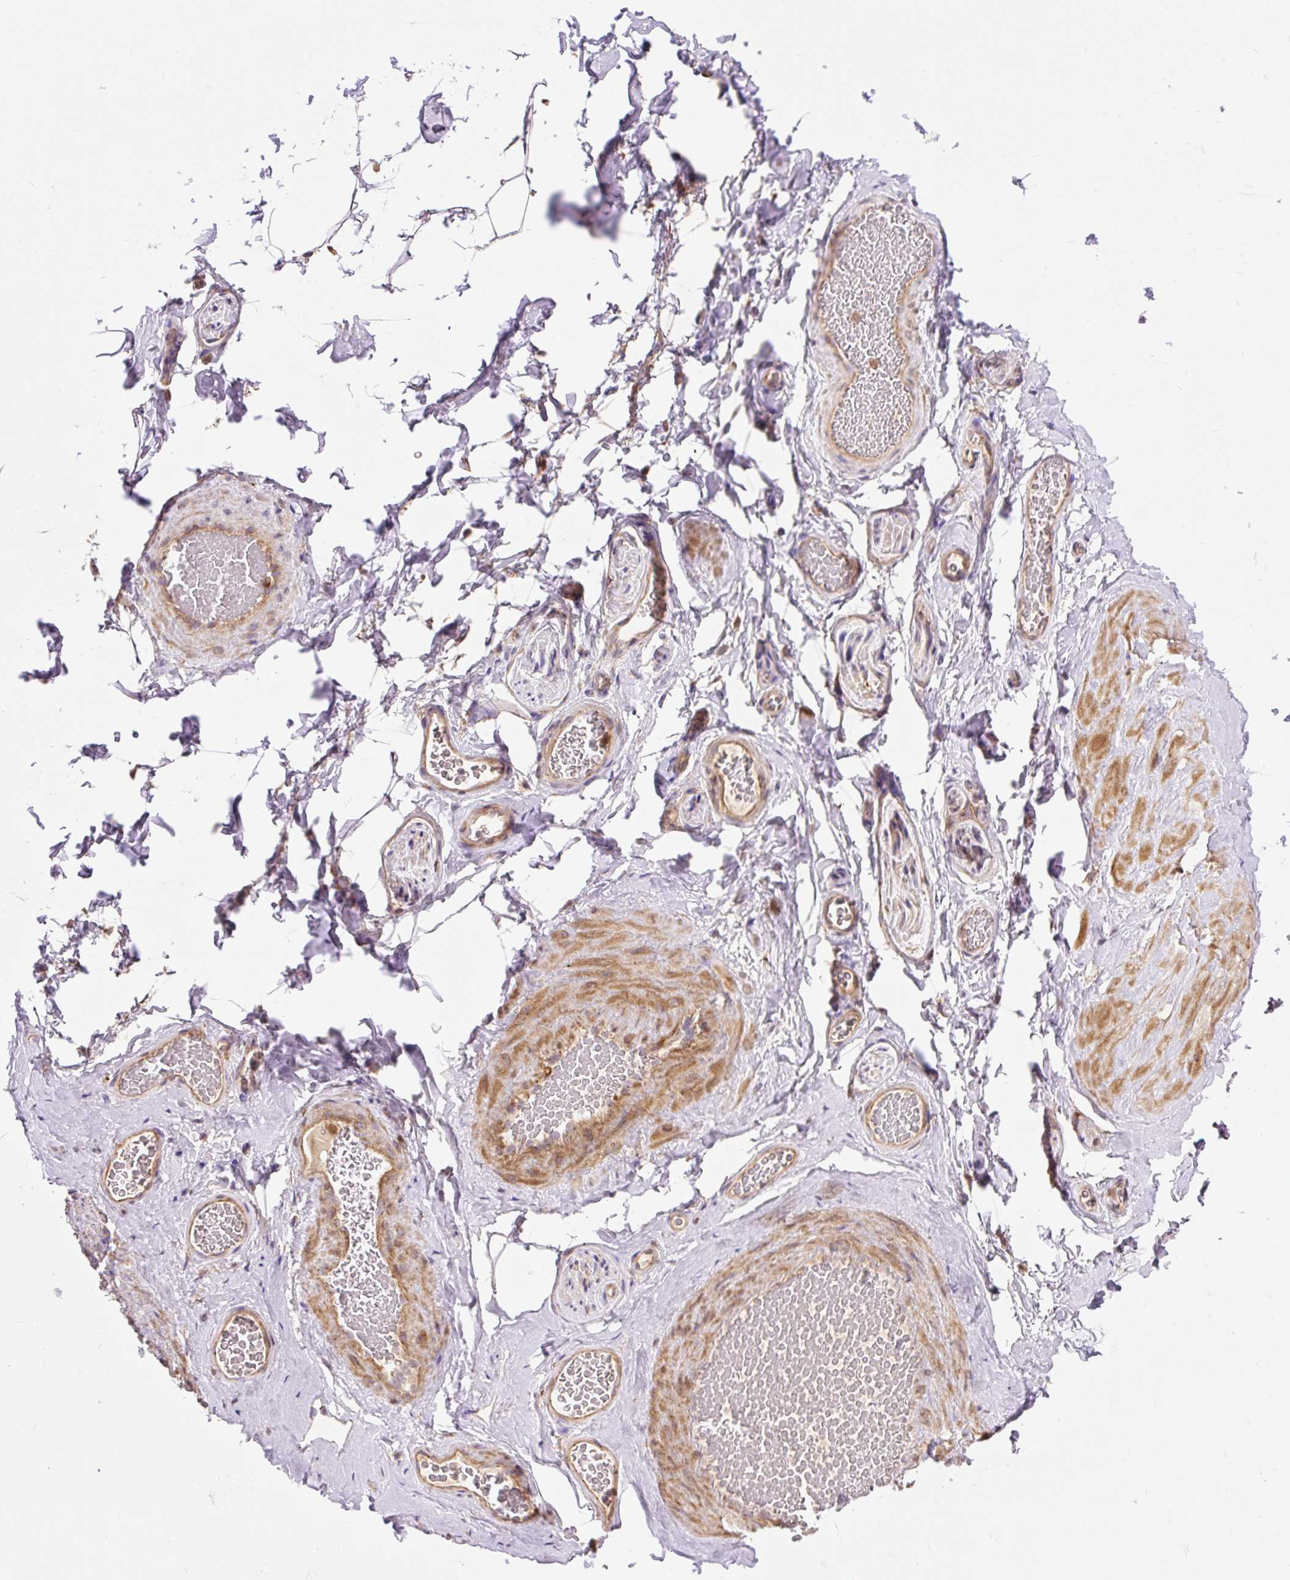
{"staining": {"intensity": "negative", "quantity": "none", "location": "none"}, "tissue": "adipose tissue", "cell_type": "Adipocytes", "image_type": "normal", "snomed": [{"axis": "morphology", "description": "Normal tissue, NOS"}, {"axis": "topography", "description": "Vascular tissue"}, {"axis": "topography", "description": "Peripheral nerve tissue"}], "caption": "The photomicrograph shows no staining of adipocytes in unremarkable adipose tissue. The staining was performed using DAB (3,3'-diaminobenzidine) to visualize the protein expression in brown, while the nuclei were stained in blue with hematoxylin (Magnification: 20x).", "gene": "TRIAP1", "patient": {"sex": "male", "age": 41}}